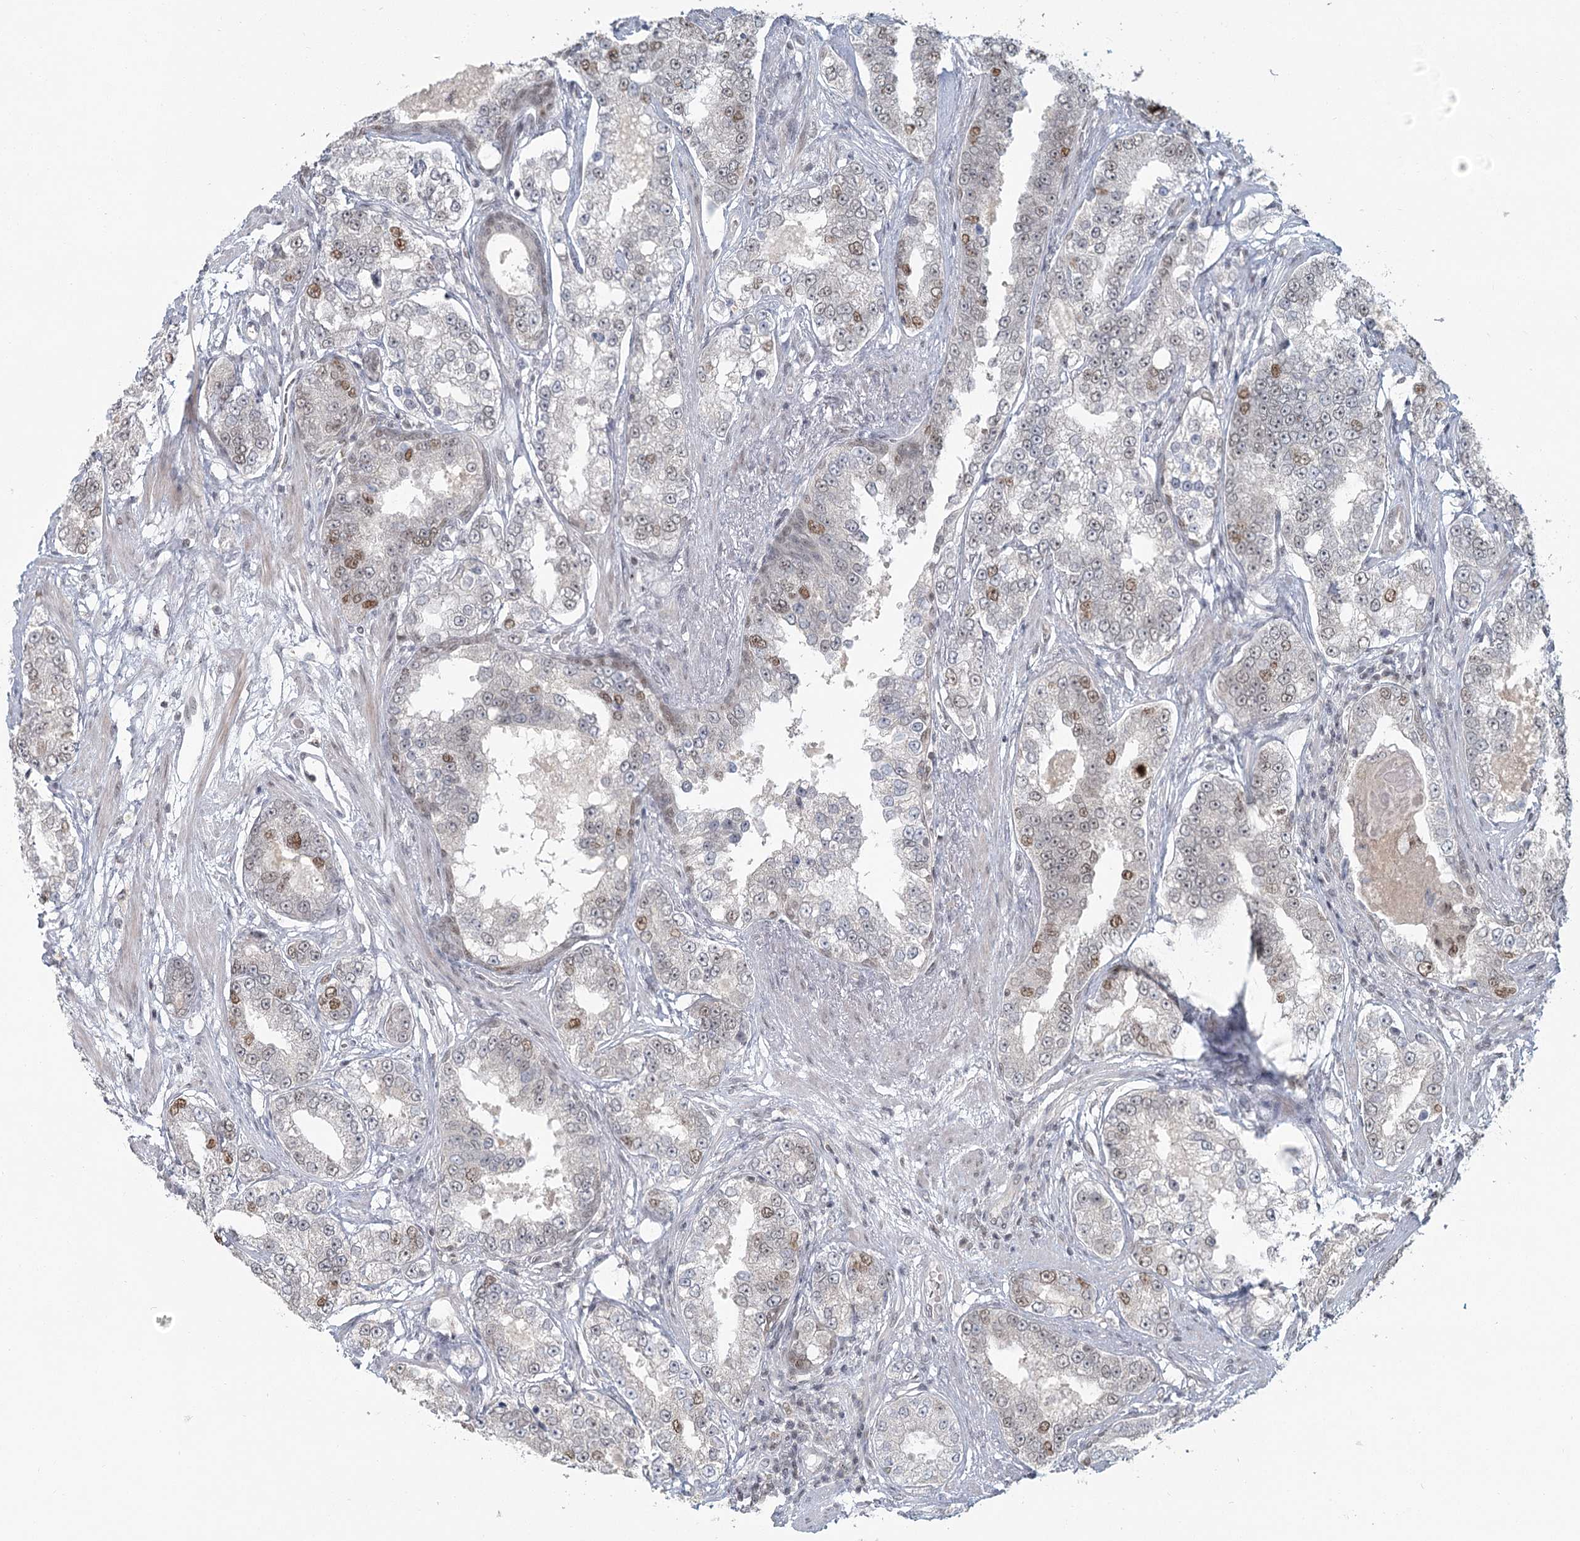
{"staining": {"intensity": "moderate", "quantity": "<25%", "location": "nuclear"}, "tissue": "prostate cancer", "cell_type": "Tumor cells", "image_type": "cancer", "snomed": [{"axis": "morphology", "description": "Normal tissue, NOS"}, {"axis": "morphology", "description": "Adenocarcinoma, High grade"}, {"axis": "topography", "description": "Prostate"}], "caption": "A micrograph of human high-grade adenocarcinoma (prostate) stained for a protein reveals moderate nuclear brown staining in tumor cells.", "gene": "R3HCC1L", "patient": {"sex": "male", "age": 83}}